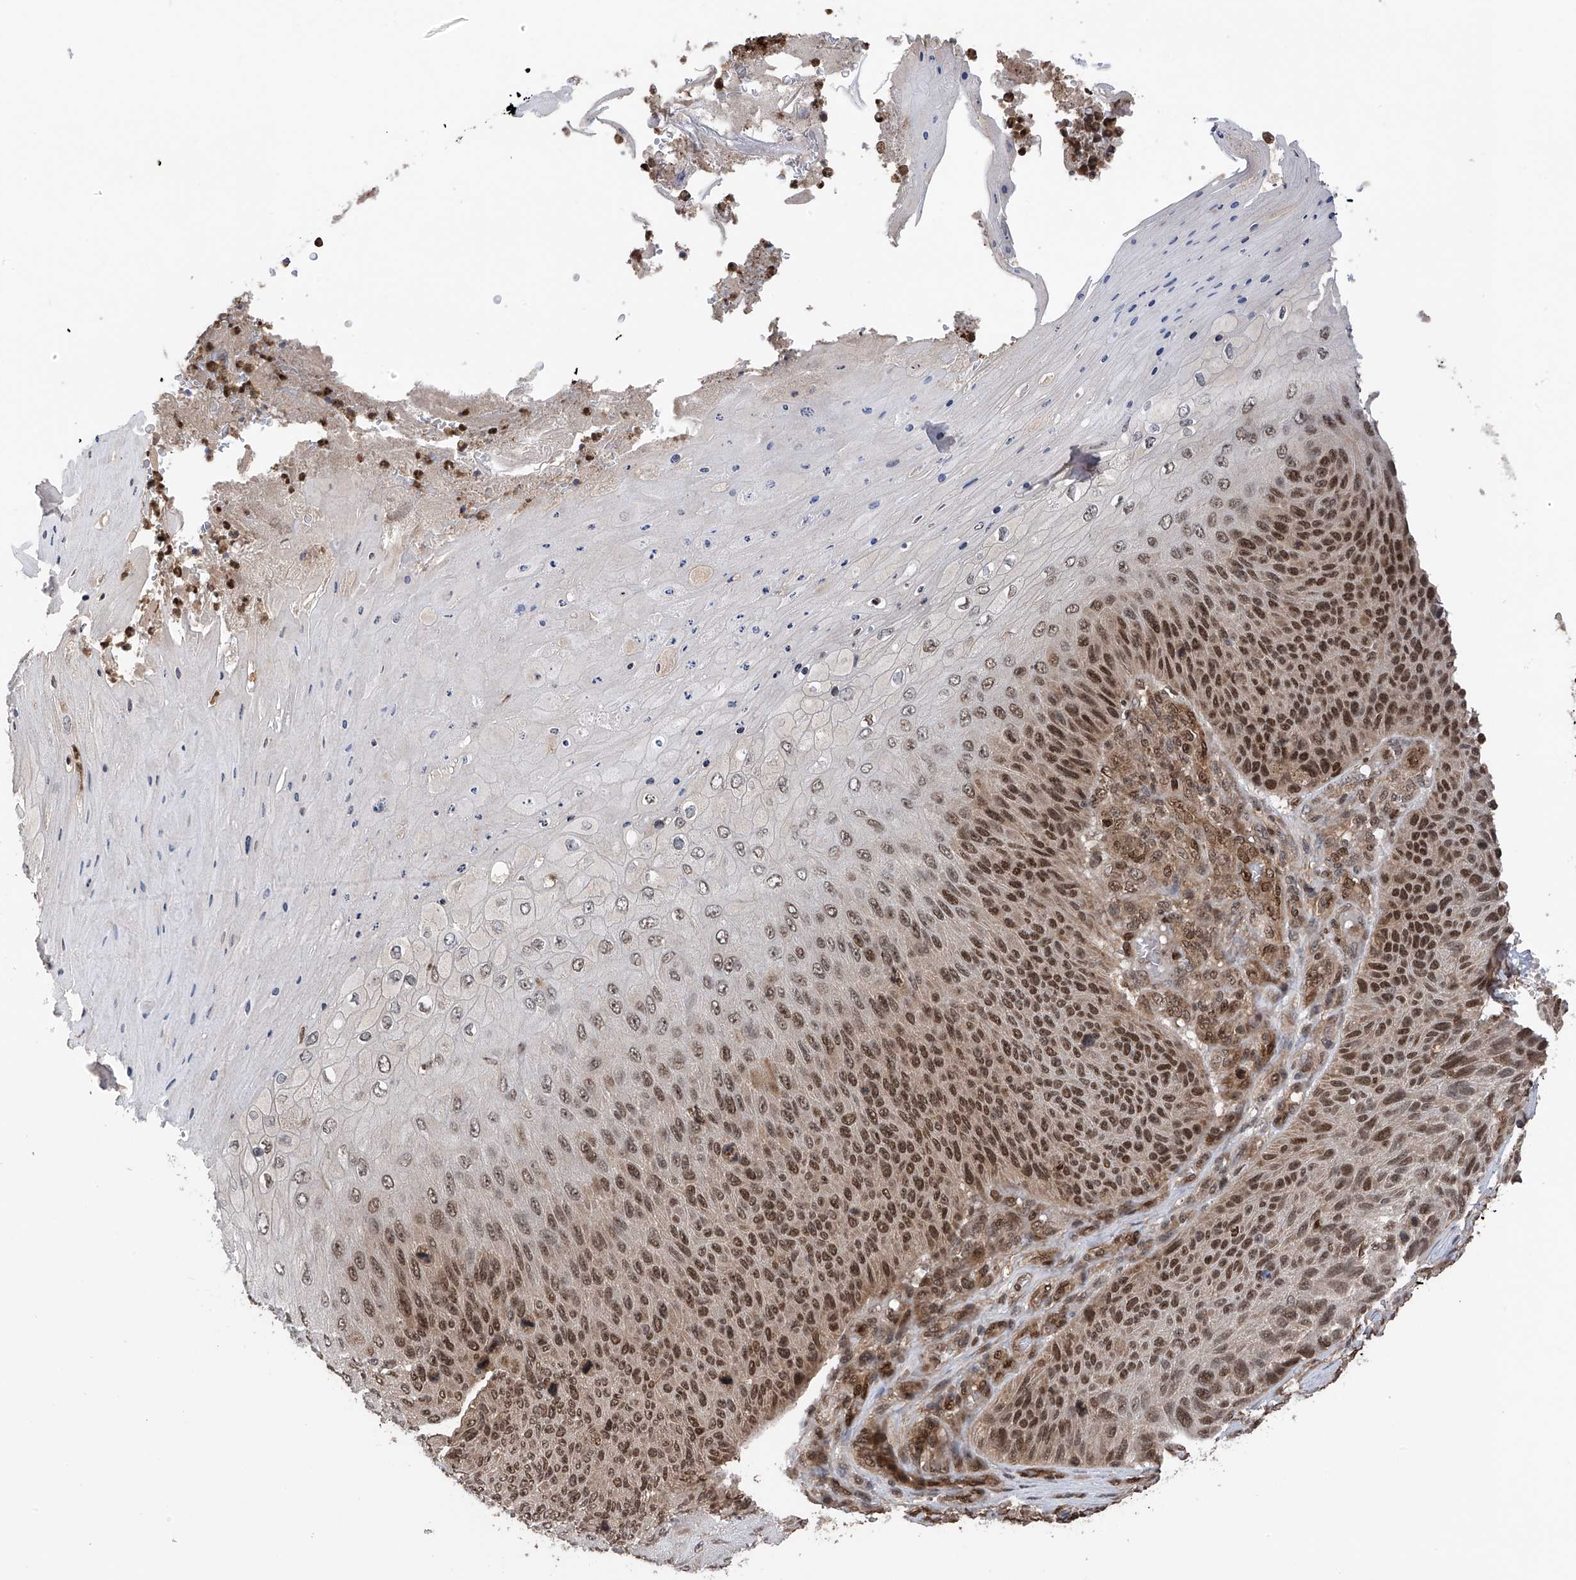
{"staining": {"intensity": "moderate", "quantity": ">75%", "location": "nuclear"}, "tissue": "skin cancer", "cell_type": "Tumor cells", "image_type": "cancer", "snomed": [{"axis": "morphology", "description": "Squamous cell carcinoma, NOS"}, {"axis": "topography", "description": "Skin"}], "caption": "Protein analysis of skin cancer (squamous cell carcinoma) tissue shows moderate nuclear staining in about >75% of tumor cells.", "gene": "DNAJC9", "patient": {"sex": "female", "age": 88}}